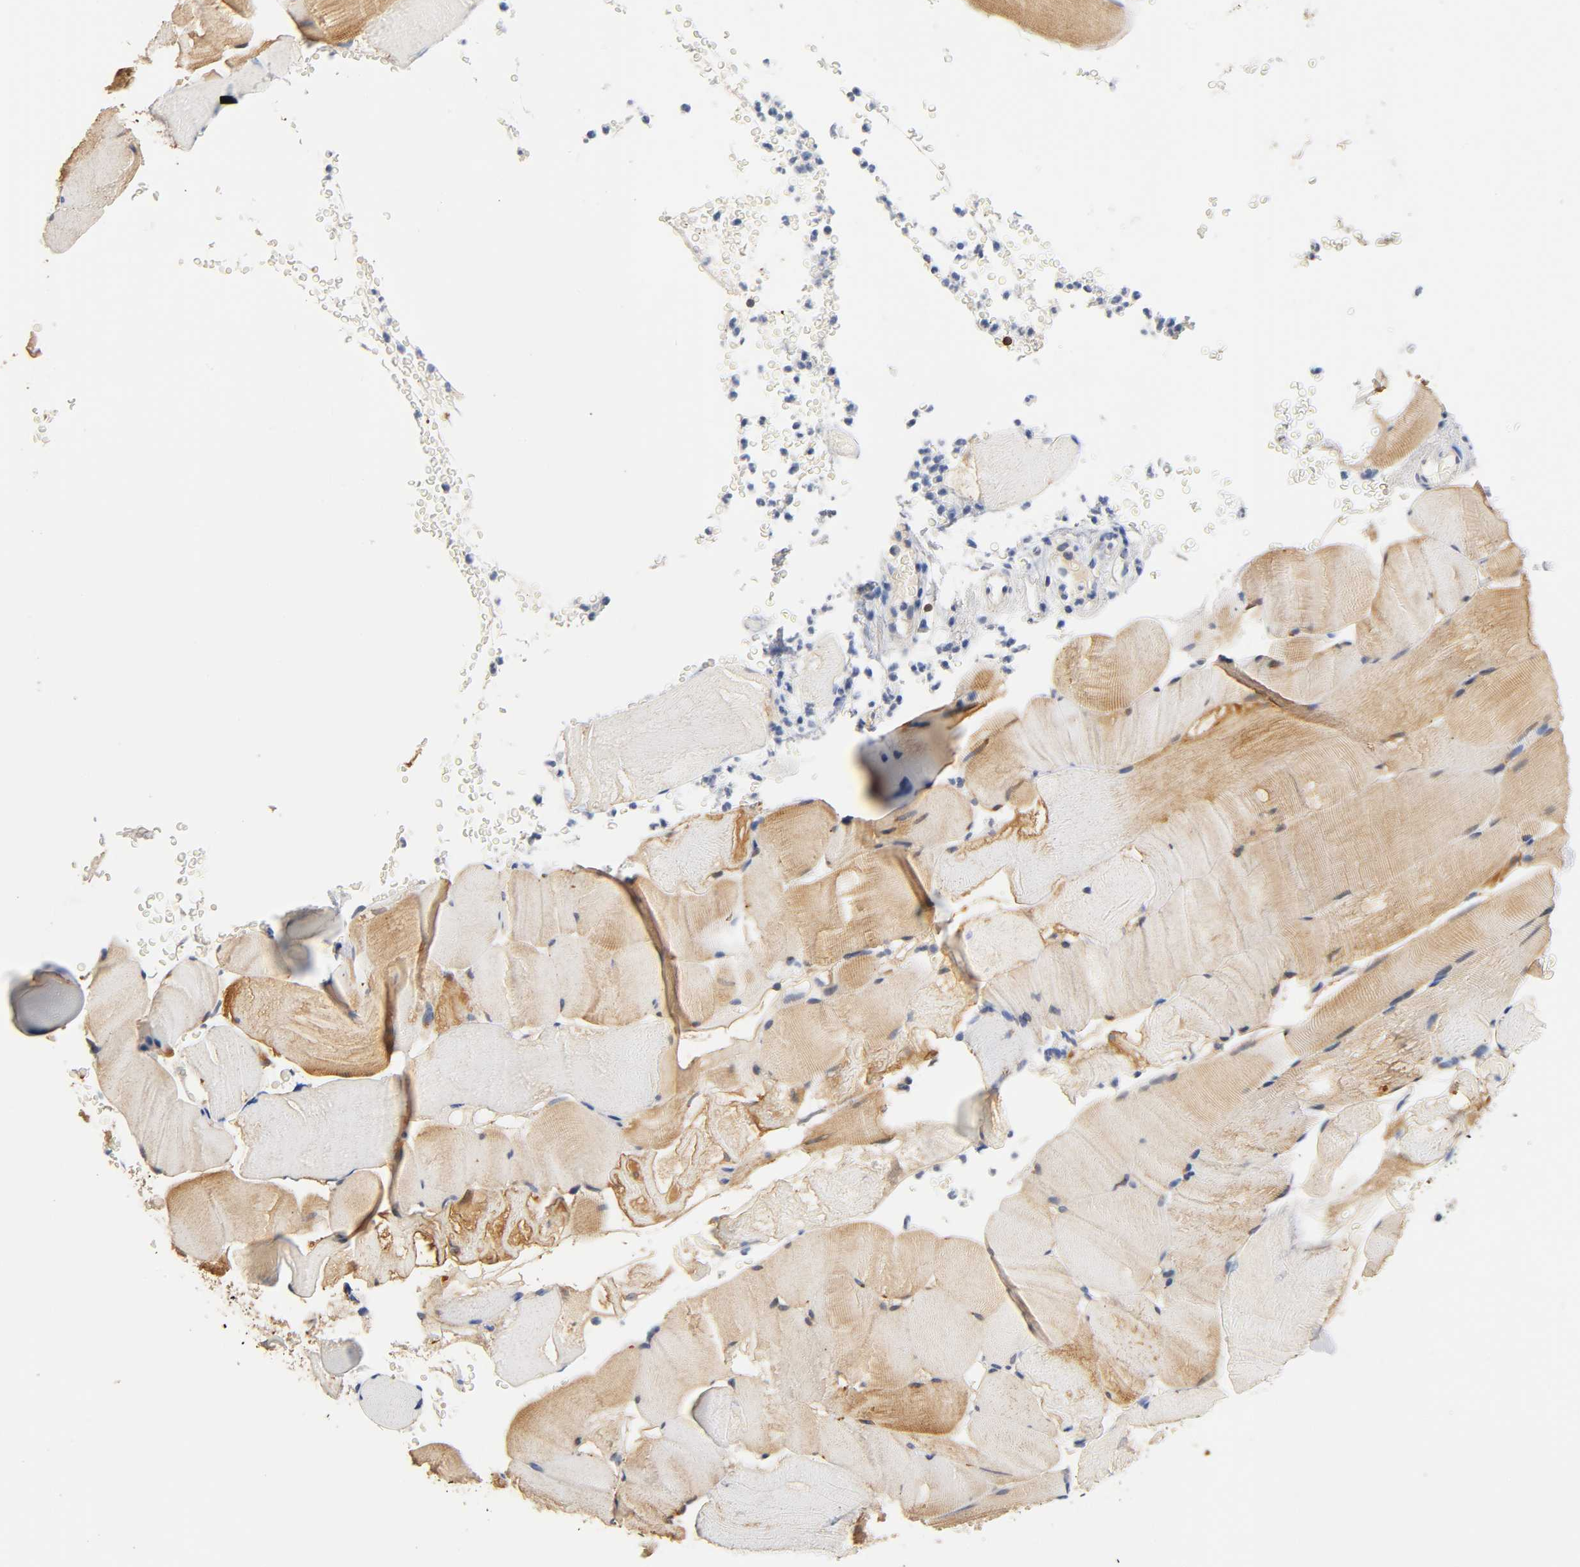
{"staining": {"intensity": "weak", "quantity": ">75%", "location": "cytoplasmic/membranous"}, "tissue": "skeletal muscle", "cell_type": "Myocytes", "image_type": "normal", "snomed": [{"axis": "morphology", "description": "Normal tissue, NOS"}, {"axis": "topography", "description": "Skeletal muscle"}], "caption": "This histopathology image shows immunohistochemistry staining of unremarkable skeletal muscle, with low weak cytoplasmic/membranous staining in approximately >75% of myocytes.", "gene": "UCKL1", "patient": {"sex": "male", "age": 62}}